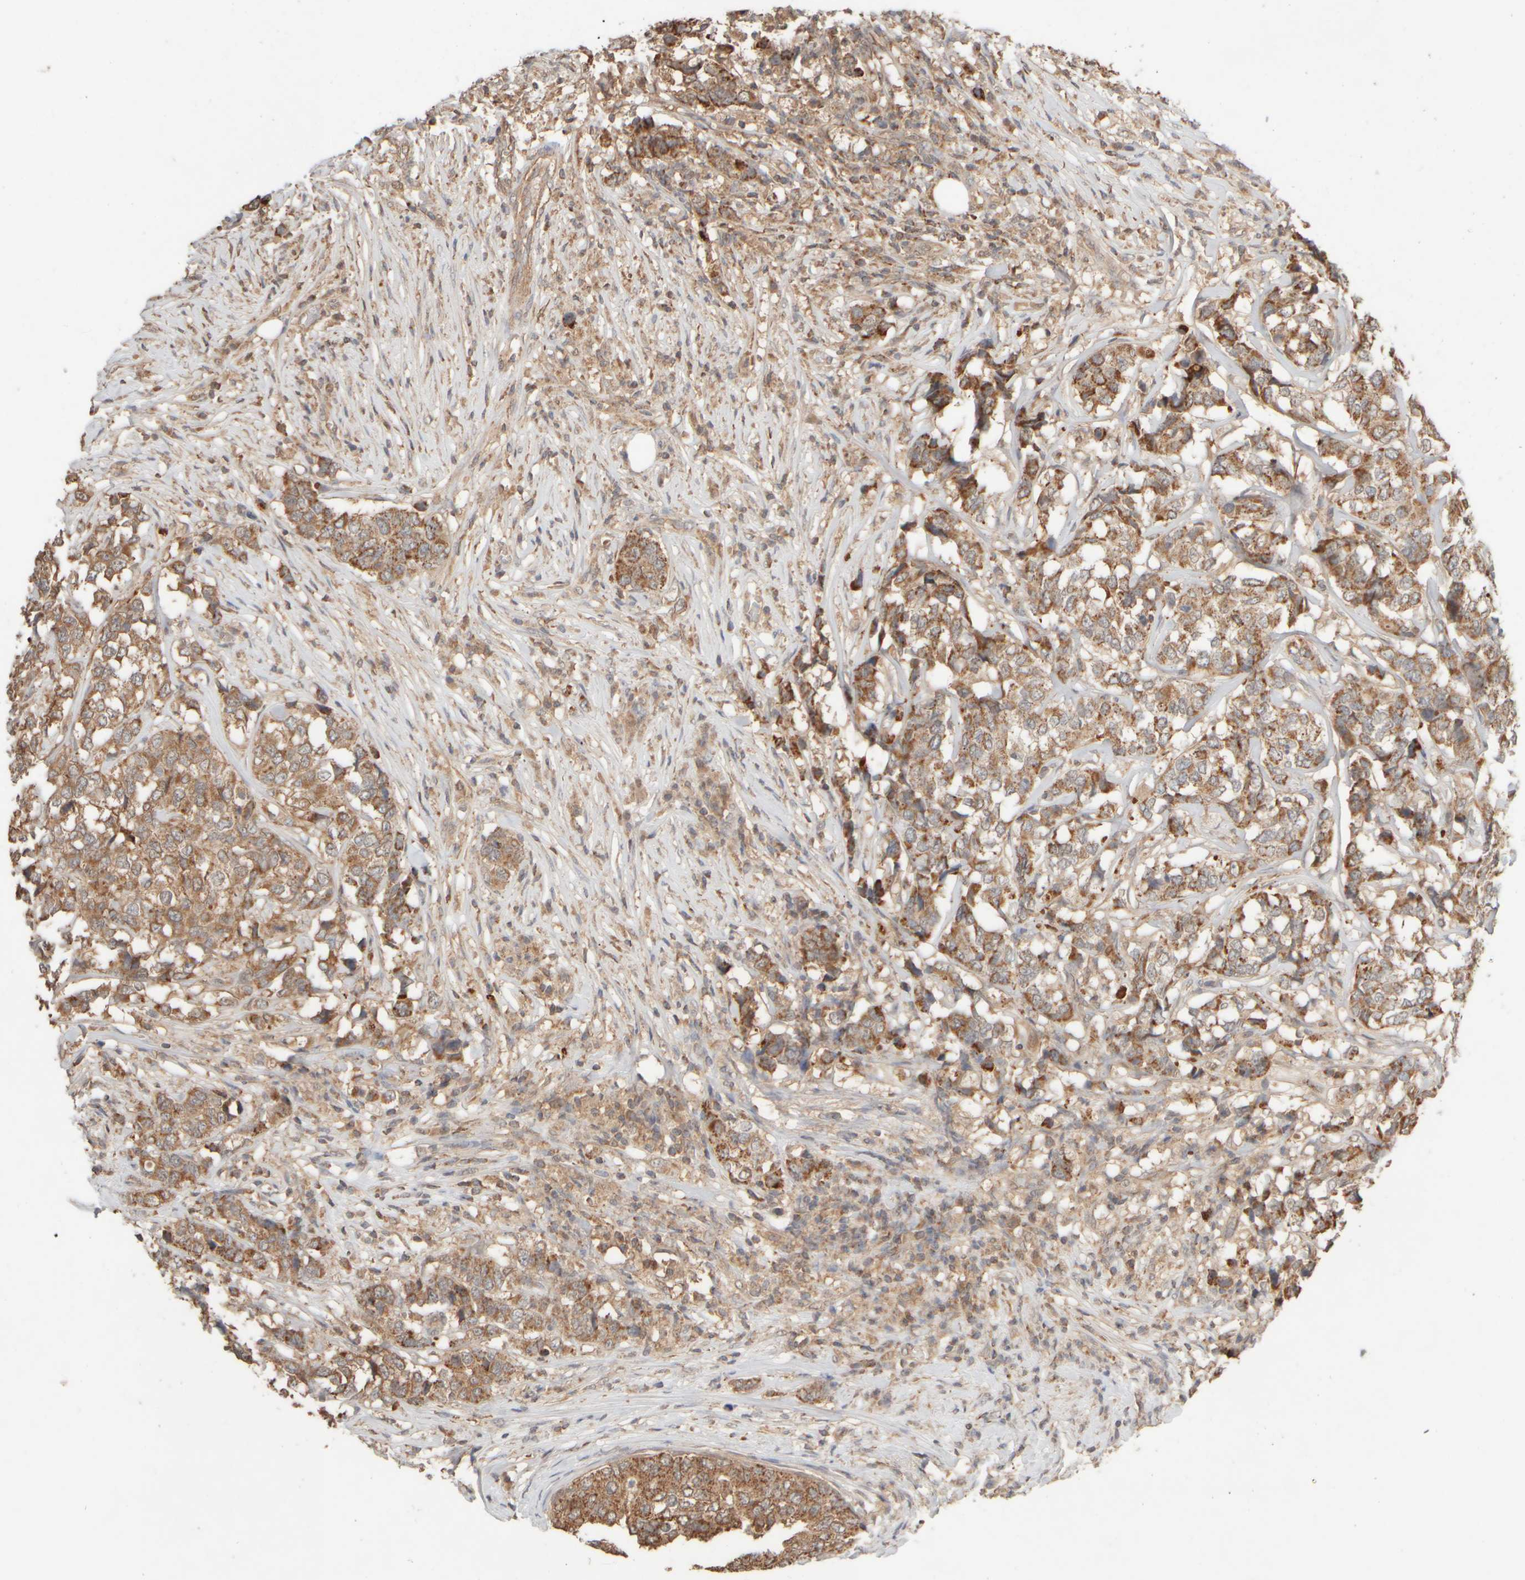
{"staining": {"intensity": "moderate", "quantity": ">75%", "location": "cytoplasmic/membranous"}, "tissue": "breast cancer", "cell_type": "Tumor cells", "image_type": "cancer", "snomed": [{"axis": "morphology", "description": "Lobular carcinoma"}, {"axis": "topography", "description": "Breast"}], "caption": "Breast cancer (lobular carcinoma) tissue demonstrates moderate cytoplasmic/membranous staining in approximately >75% of tumor cells", "gene": "EIF2B3", "patient": {"sex": "female", "age": 59}}